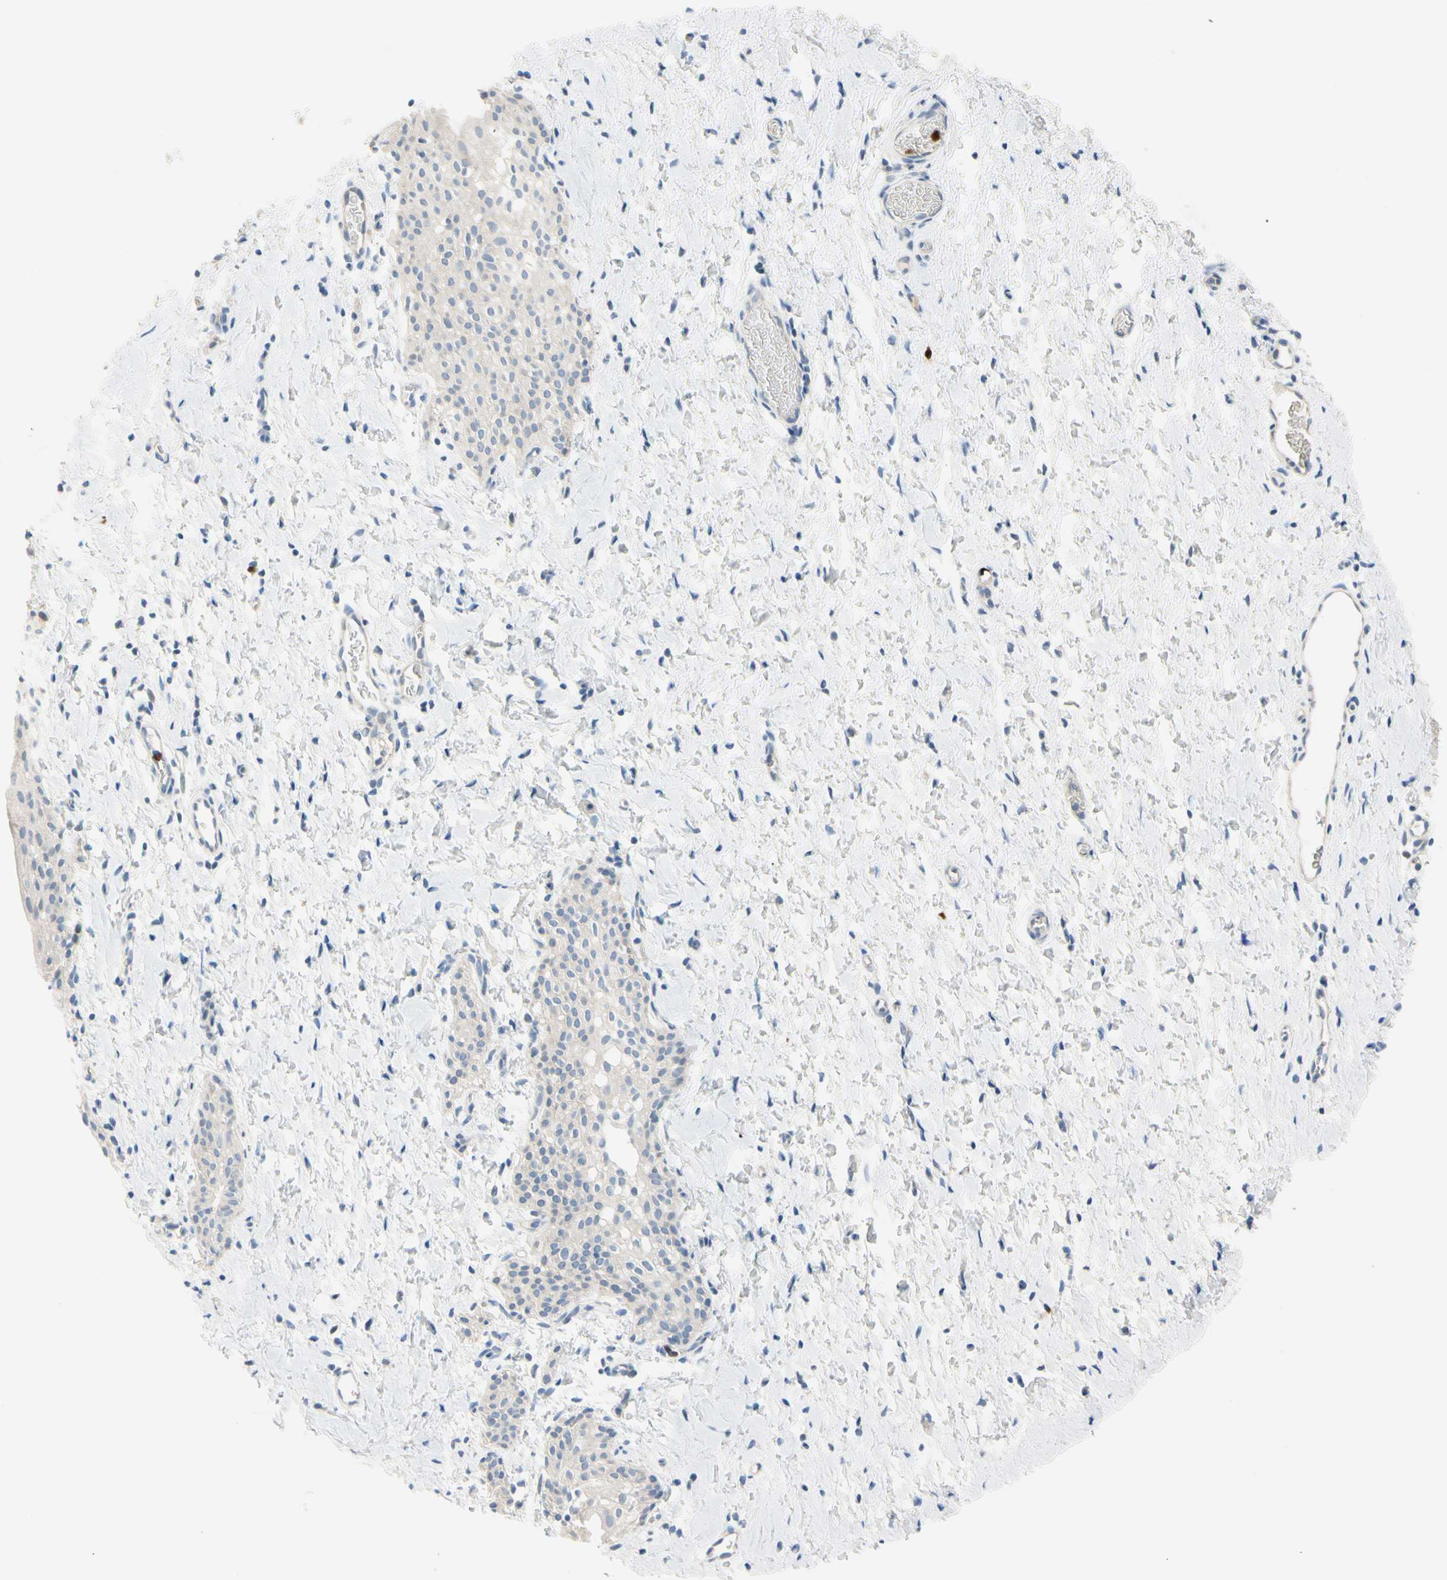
{"staining": {"intensity": "weak", "quantity": "25%-75%", "location": "cytoplasmic/membranous"}, "tissue": "smooth muscle", "cell_type": "Smooth muscle cells", "image_type": "normal", "snomed": [{"axis": "morphology", "description": "Normal tissue, NOS"}, {"axis": "topography", "description": "Smooth muscle"}], "caption": "DAB (3,3'-diaminobenzidine) immunohistochemical staining of normal human smooth muscle displays weak cytoplasmic/membranous protein expression in about 25%-75% of smooth muscle cells.", "gene": "TRAF5", "patient": {"sex": "male", "age": 16}}